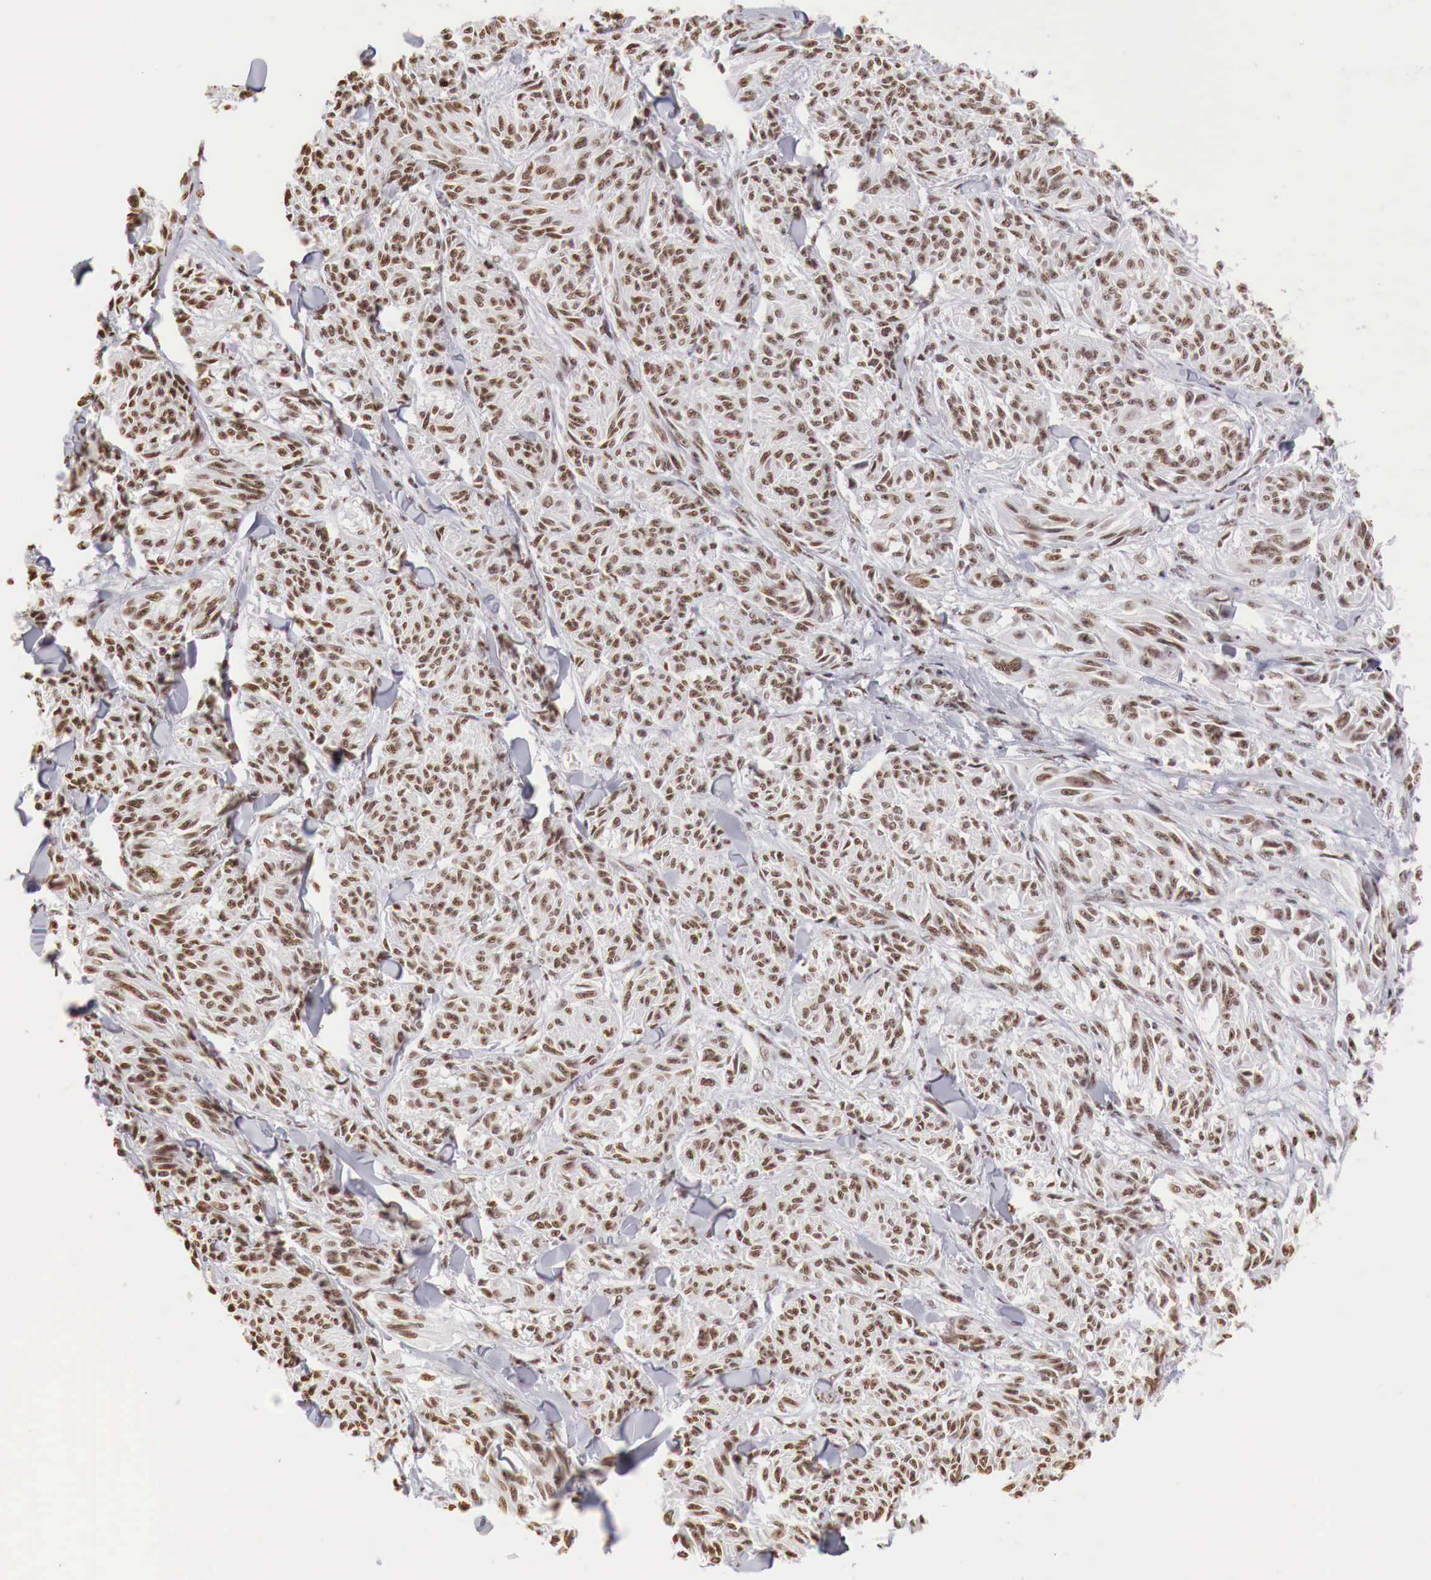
{"staining": {"intensity": "strong", "quantity": ">75%", "location": "nuclear"}, "tissue": "melanoma", "cell_type": "Tumor cells", "image_type": "cancer", "snomed": [{"axis": "morphology", "description": "Malignant melanoma, NOS"}, {"axis": "topography", "description": "Skin"}], "caption": "High-power microscopy captured an immunohistochemistry image of melanoma, revealing strong nuclear staining in approximately >75% of tumor cells.", "gene": "DKC1", "patient": {"sex": "male", "age": 54}}